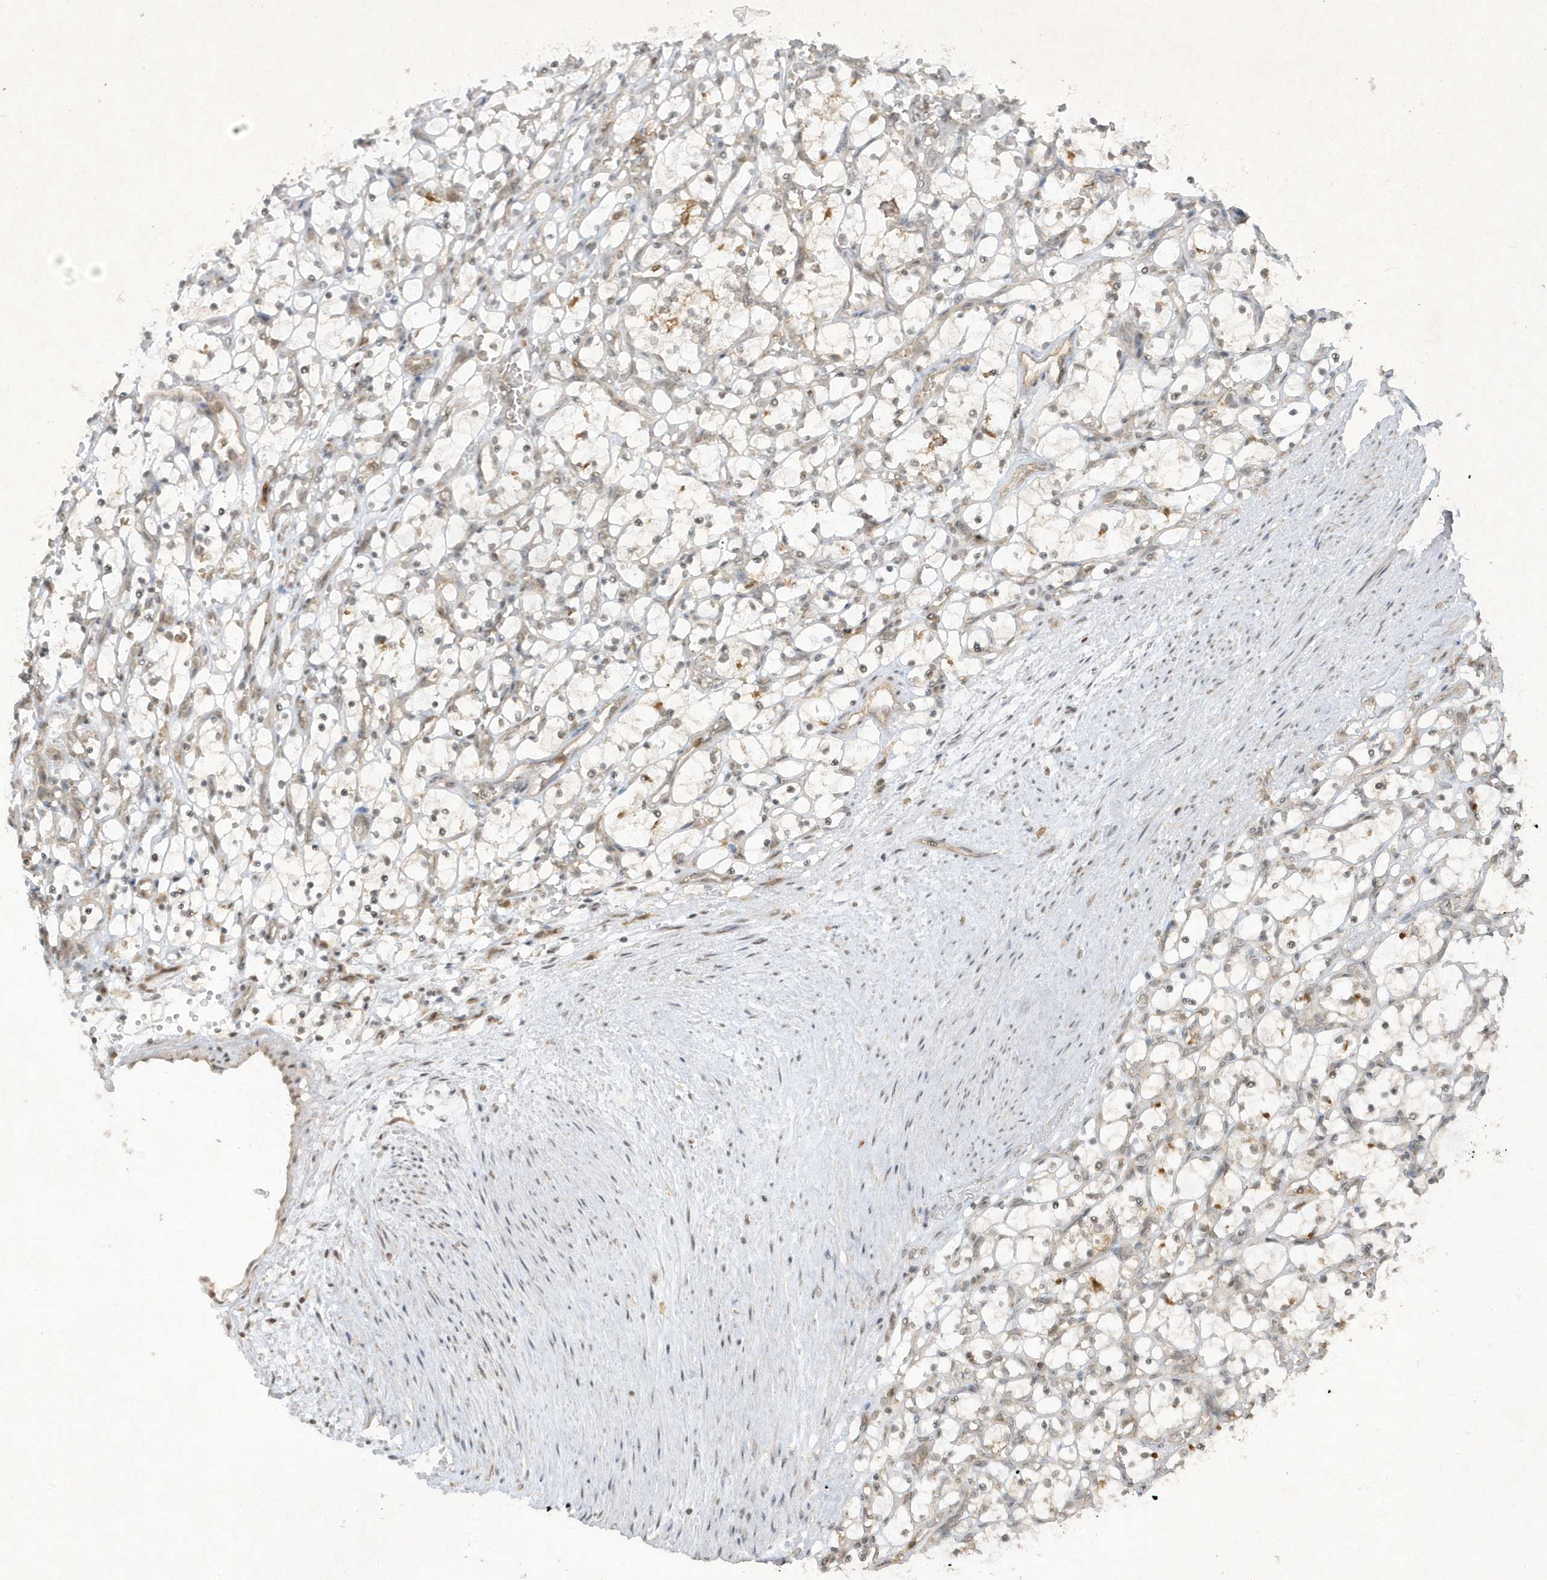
{"staining": {"intensity": "negative", "quantity": "none", "location": "none"}, "tissue": "renal cancer", "cell_type": "Tumor cells", "image_type": "cancer", "snomed": [{"axis": "morphology", "description": "Adenocarcinoma, NOS"}, {"axis": "topography", "description": "Kidney"}], "caption": "A histopathology image of renal adenocarcinoma stained for a protein displays no brown staining in tumor cells.", "gene": "ZNF213", "patient": {"sex": "female", "age": 69}}